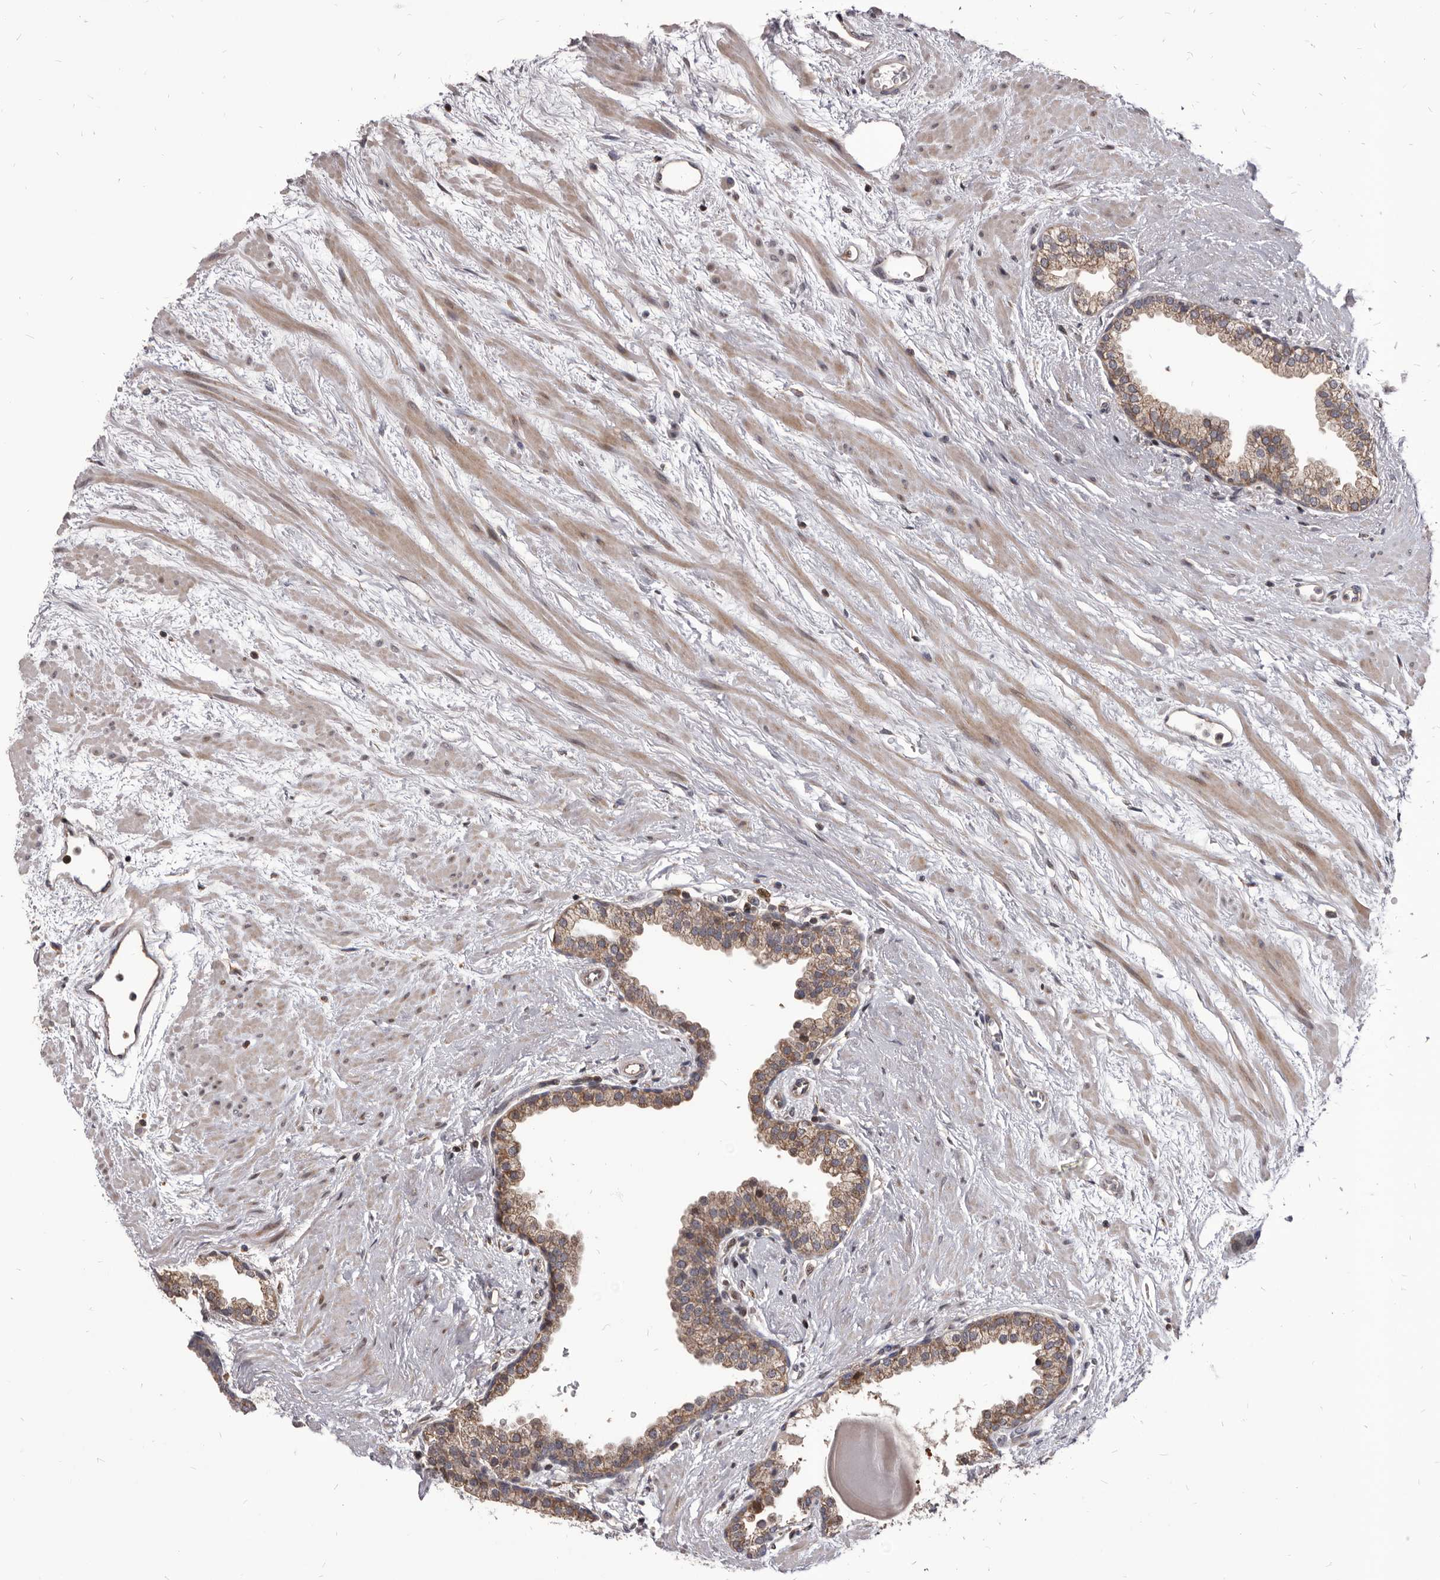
{"staining": {"intensity": "moderate", "quantity": "25%-75%", "location": "cytoplasmic/membranous"}, "tissue": "prostate", "cell_type": "Glandular cells", "image_type": "normal", "snomed": [{"axis": "morphology", "description": "Normal tissue, NOS"}, {"axis": "topography", "description": "Prostate"}], "caption": "A micrograph showing moderate cytoplasmic/membranous positivity in about 25%-75% of glandular cells in unremarkable prostate, as visualized by brown immunohistochemical staining.", "gene": "MAP3K14", "patient": {"sex": "male", "age": 48}}